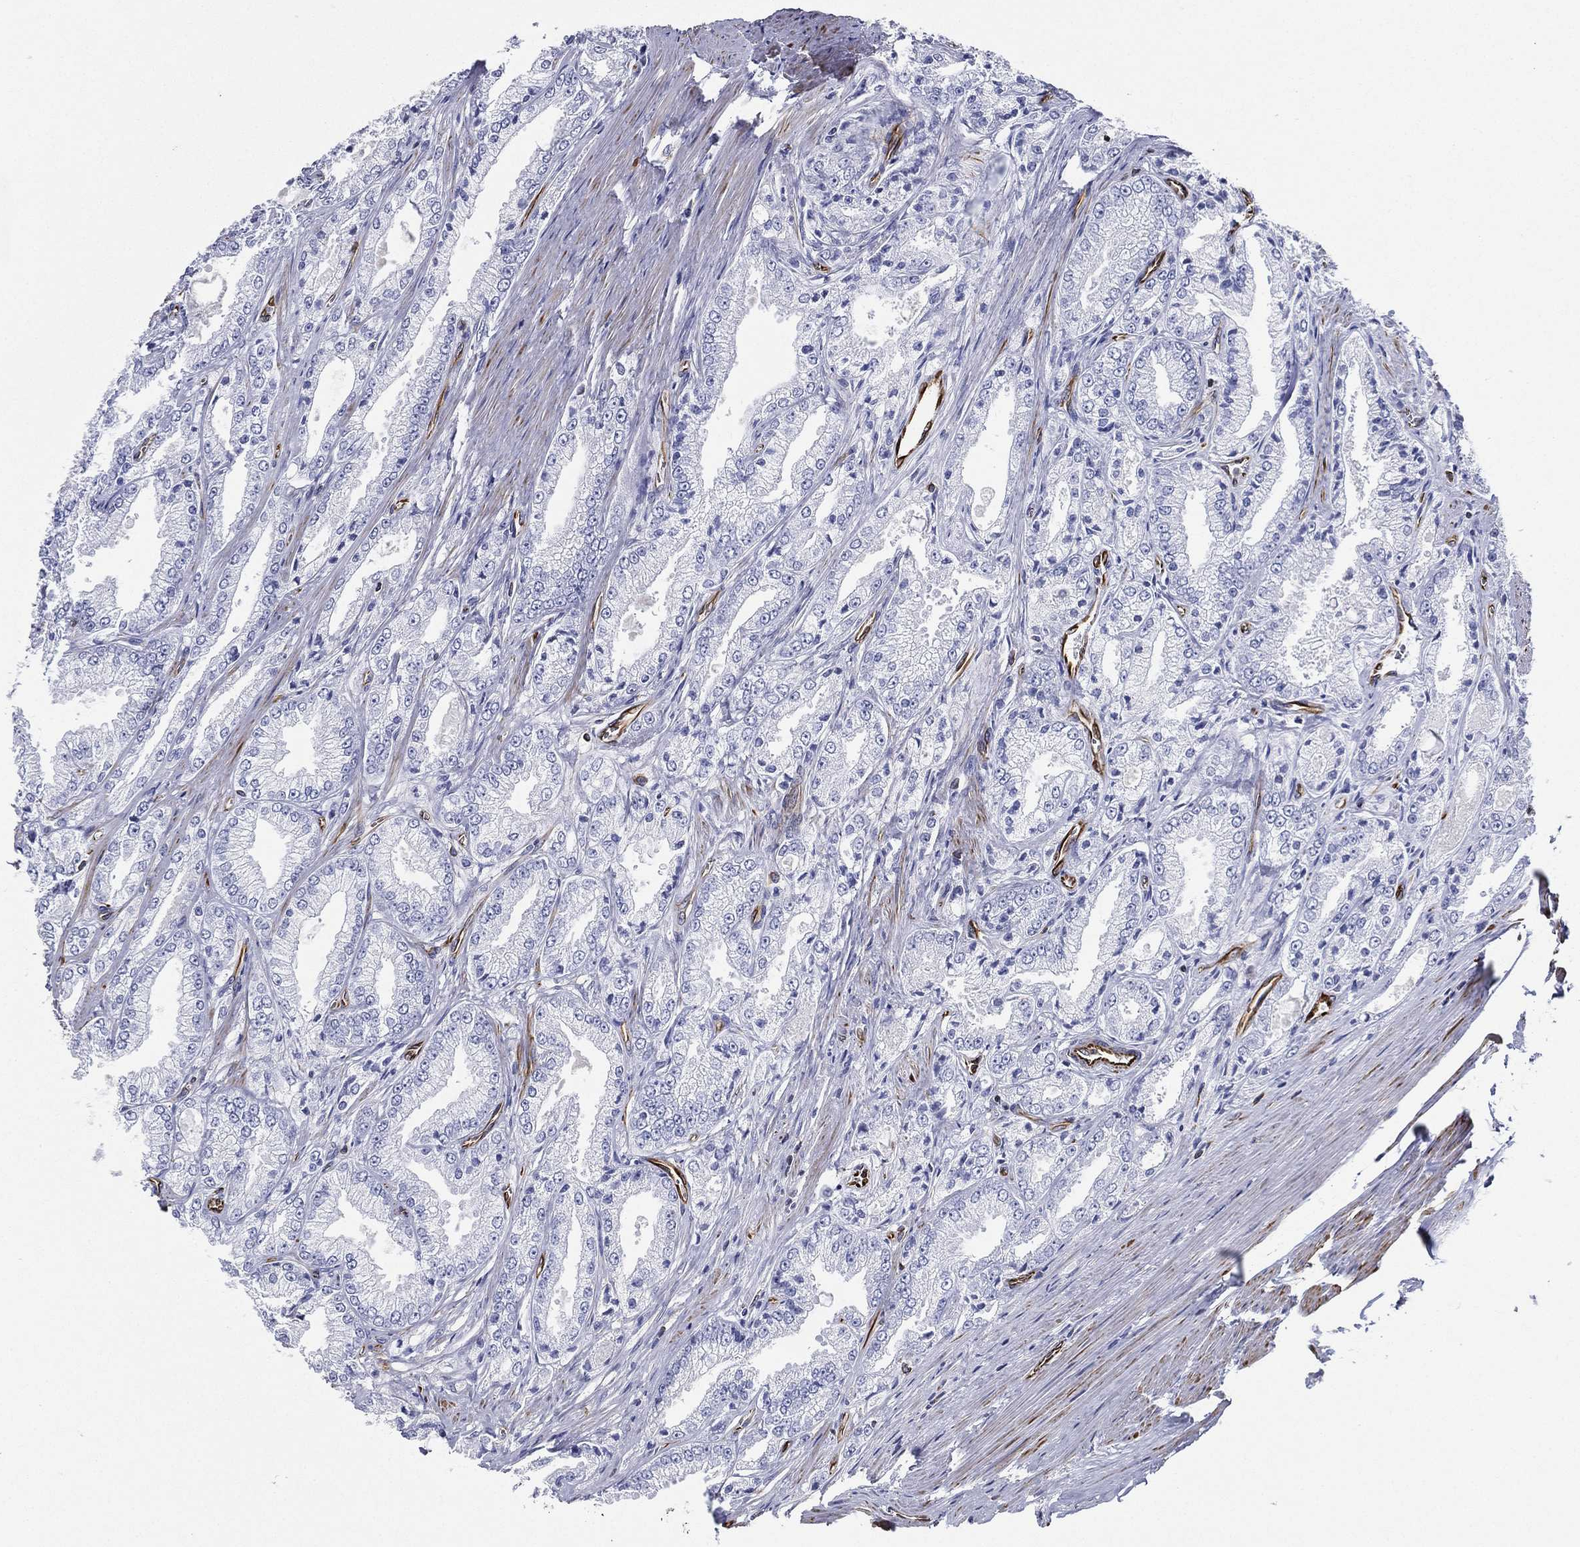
{"staining": {"intensity": "negative", "quantity": "none", "location": "none"}, "tissue": "prostate cancer", "cell_type": "Tumor cells", "image_type": "cancer", "snomed": [{"axis": "morphology", "description": "Adenocarcinoma, NOS"}, {"axis": "morphology", "description": "Adenocarcinoma, High grade"}, {"axis": "topography", "description": "Prostate"}], "caption": "Tumor cells are negative for brown protein staining in prostate cancer (high-grade adenocarcinoma). (DAB (3,3'-diaminobenzidine) immunohistochemistry (IHC), high magnification).", "gene": "MAS1", "patient": {"sex": "male", "age": 70}}